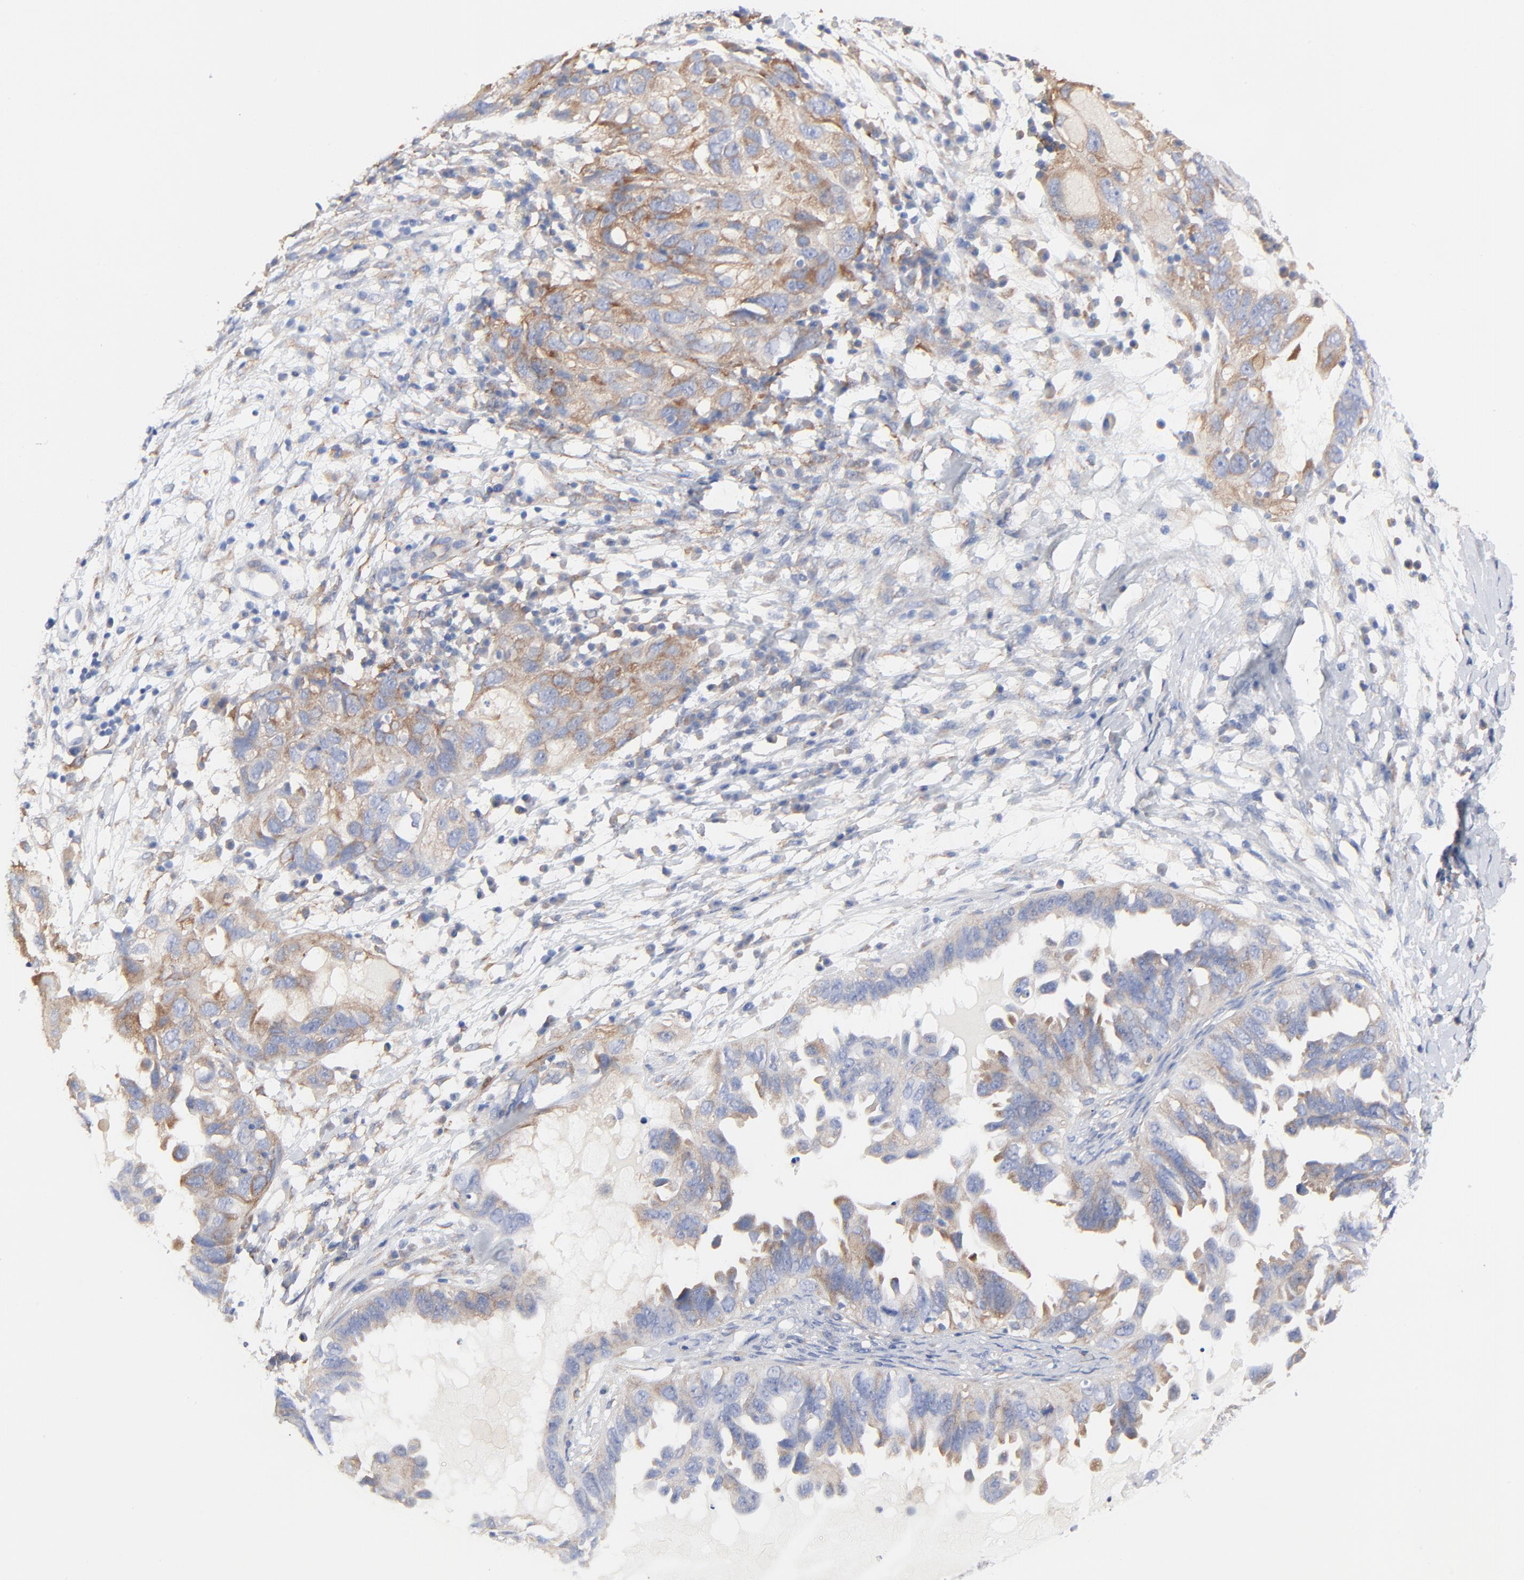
{"staining": {"intensity": "moderate", "quantity": "25%-75%", "location": "cytoplasmic/membranous"}, "tissue": "ovarian cancer", "cell_type": "Tumor cells", "image_type": "cancer", "snomed": [{"axis": "morphology", "description": "Cystadenocarcinoma, serous, NOS"}, {"axis": "topography", "description": "Ovary"}], "caption": "The immunohistochemical stain labels moderate cytoplasmic/membranous staining in tumor cells of ovarian cancer (serous cystadenocarcinoma) tissue. Nuclei are stained in blue.", "gene": "STAT2", "patient": {"sex": "female", "age": 82}}